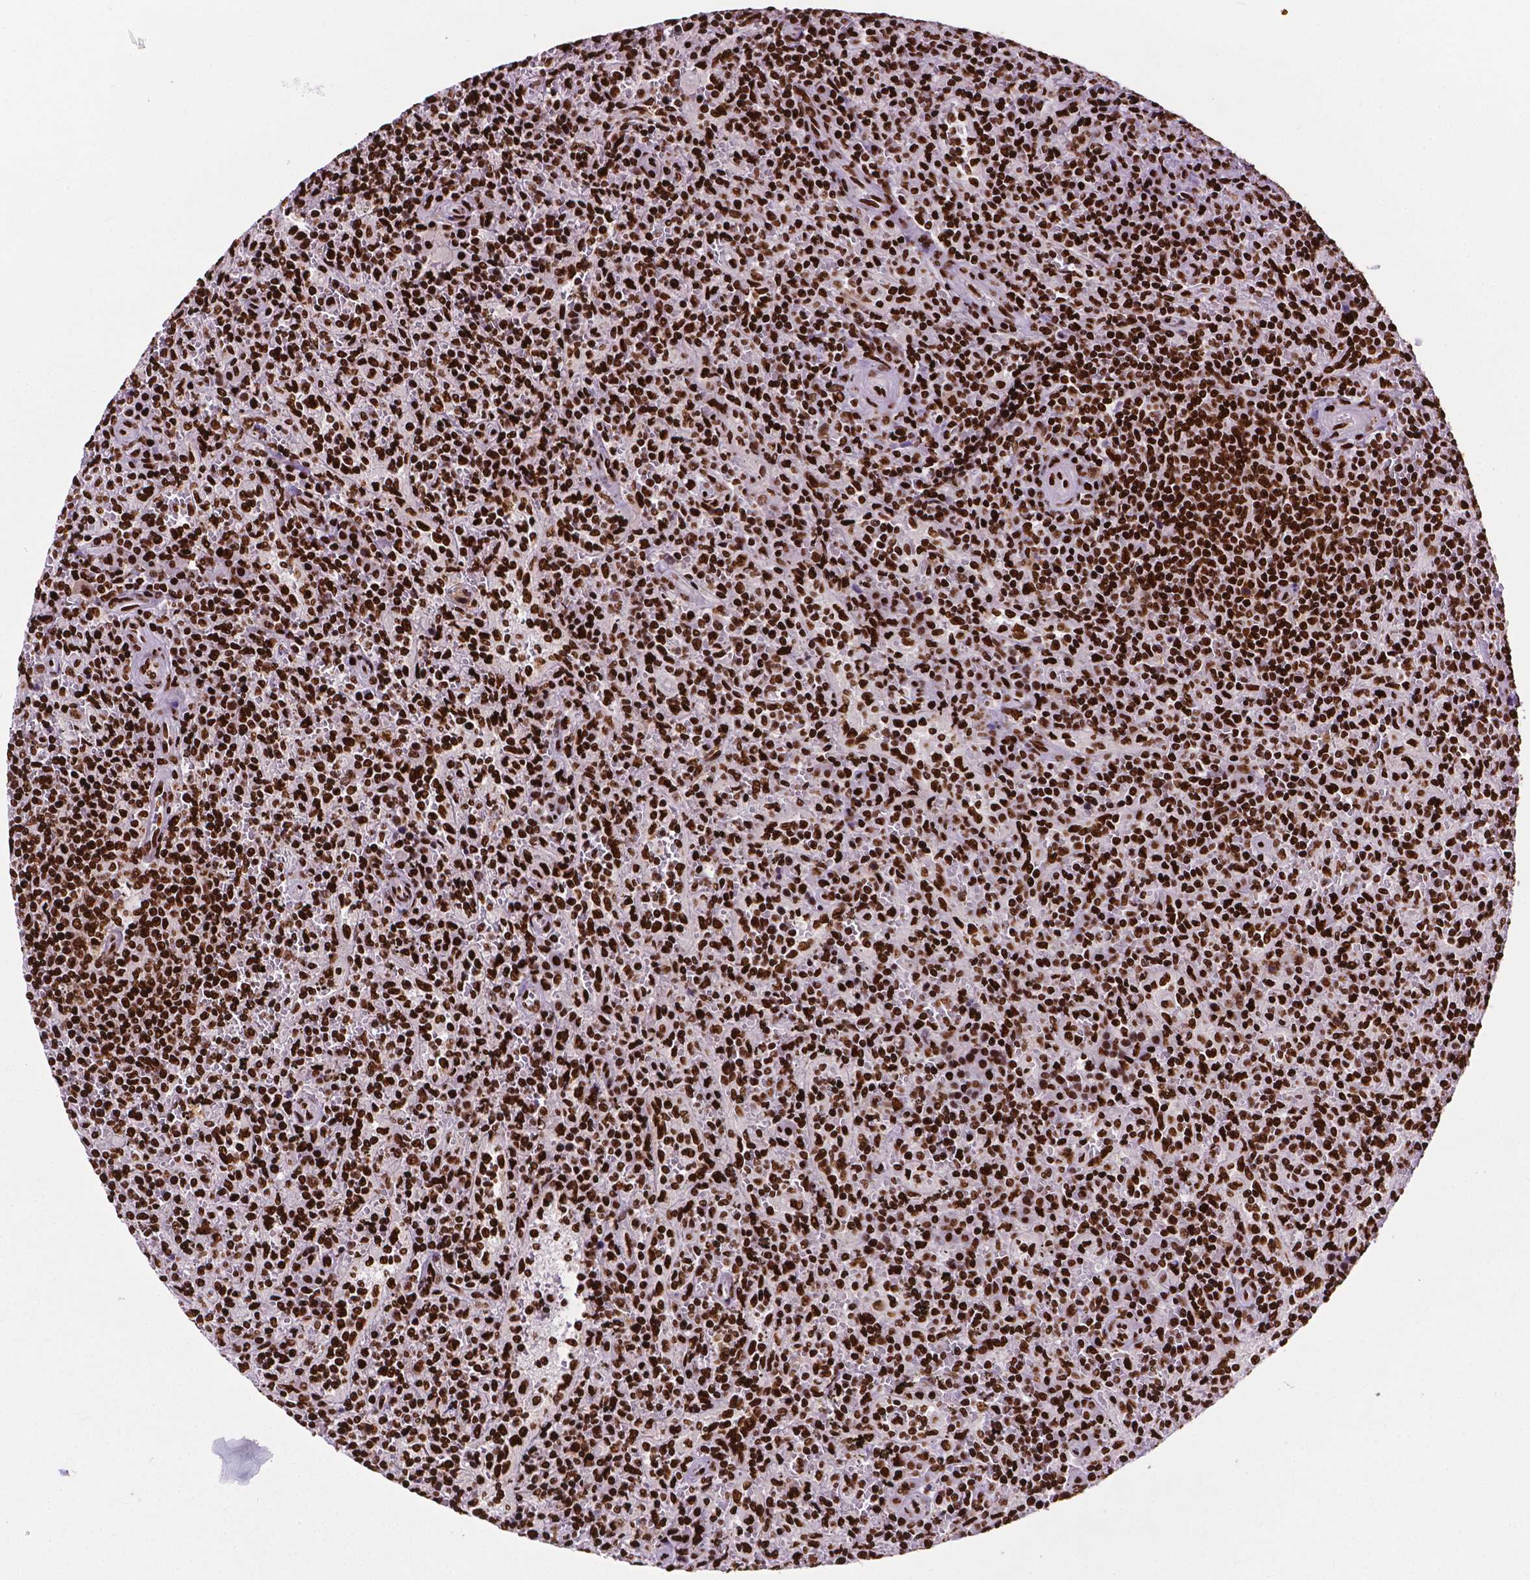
{"staining": {"intensity": "strong", "quantity": ">75%", "location": "nuclear"}, "tissue": "lymphoma", "cell_type": "Tumor cells", "image_type": "cancer", "snomed": [{"axis": "morphology", "description": "Malignant lymphoma, non-Hodgkin's type, Low grade"}, {"axis": "topography", "description": "Spleen"}], "caption": "This is an image of IHC staining of low-grade malignant lymphoma, non-Hodgkin's type, which shows strong expression in the nuclear of tumor cells.", "gene": "SMIM5", "patient": {"sex": "male", "age": 62}}